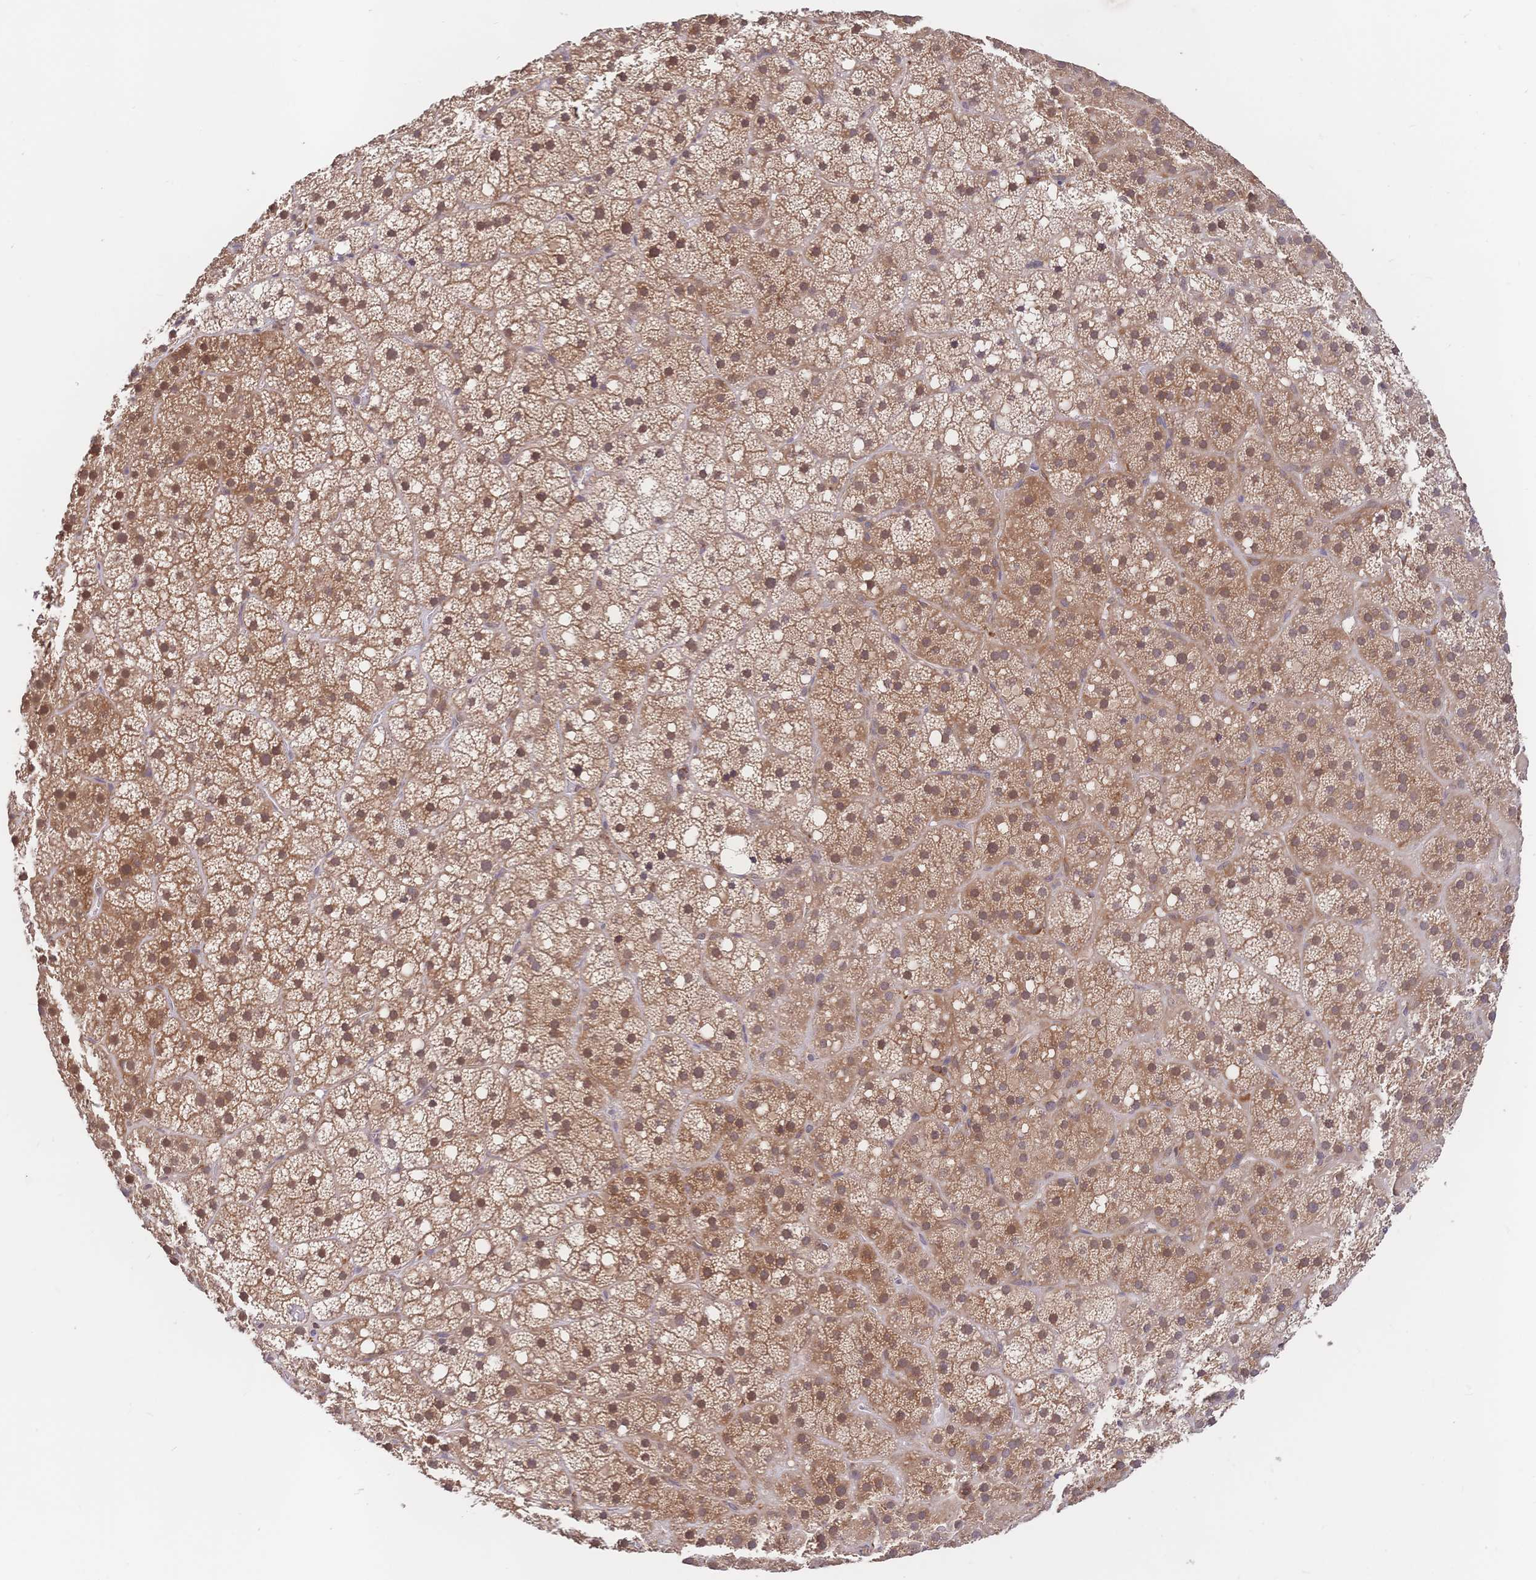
{"staining": {"intensity": "moderate", "quantity": ">75%", "location": "cytoplasmic/membranous,nuclear"}, "tissue": "adrenal gland", "cell_type": "Glandular cells", "image_type": "normal", "snomed": [{"axis": "morphology", "description": "Normal tissue, NOS"}, {"axis": "topography", "description": "Adrenal gland"}], "caption": "Immunohistochemical staining of benign human adrenal gland shows medium levels of moderate cytoplasmic/membranous,nuclear staining in approximately >75% of glandular cells. (DAB (3,3'-diaminobenzidine) IHC with brightfield microscopy, high magnification).", "gene": "LMO4", "patient": {"sex": "male", "age": 53}}